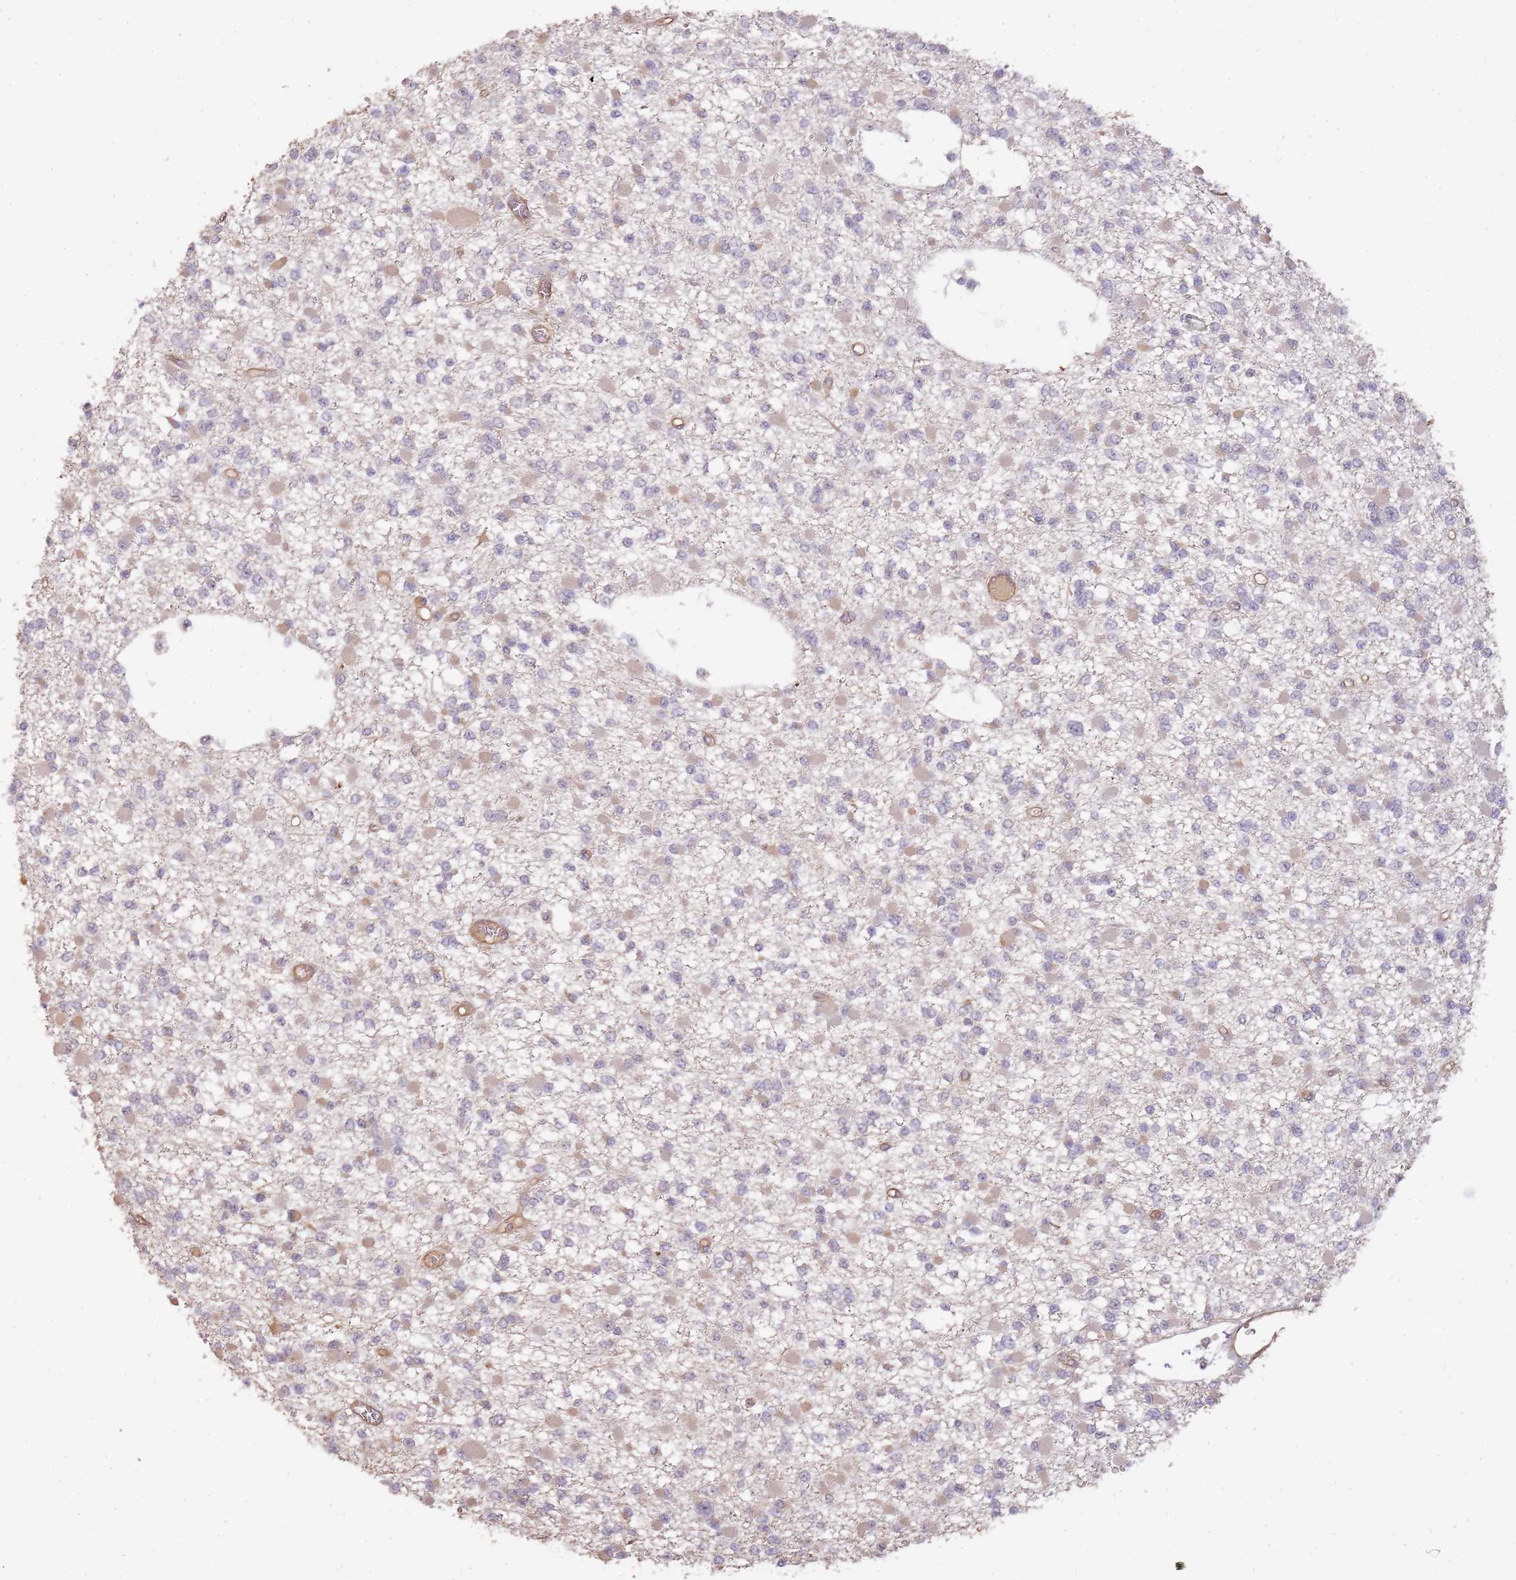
{"staining": {"intensity": "weak", "quantity": "25%-75%", "location": "cytoplasmic/membranous"}, "tissue": "glioma", "cell_type": "Tumor cells", "image_type": "cancer", "snomed": [{"axis": "morphology", "description": "Glioma, malignant, Low grade"}, {"axis": "topography", "description": "Brain"}], "caption": "This micrograph displays immunohistochemistry (IHC) staining of glioma, with low weak cytoplasmic/membranous staining in about 25%-75% of tumor cells.", "gene": "SURF2", "patient": {"sex": "female", "age": 22}}